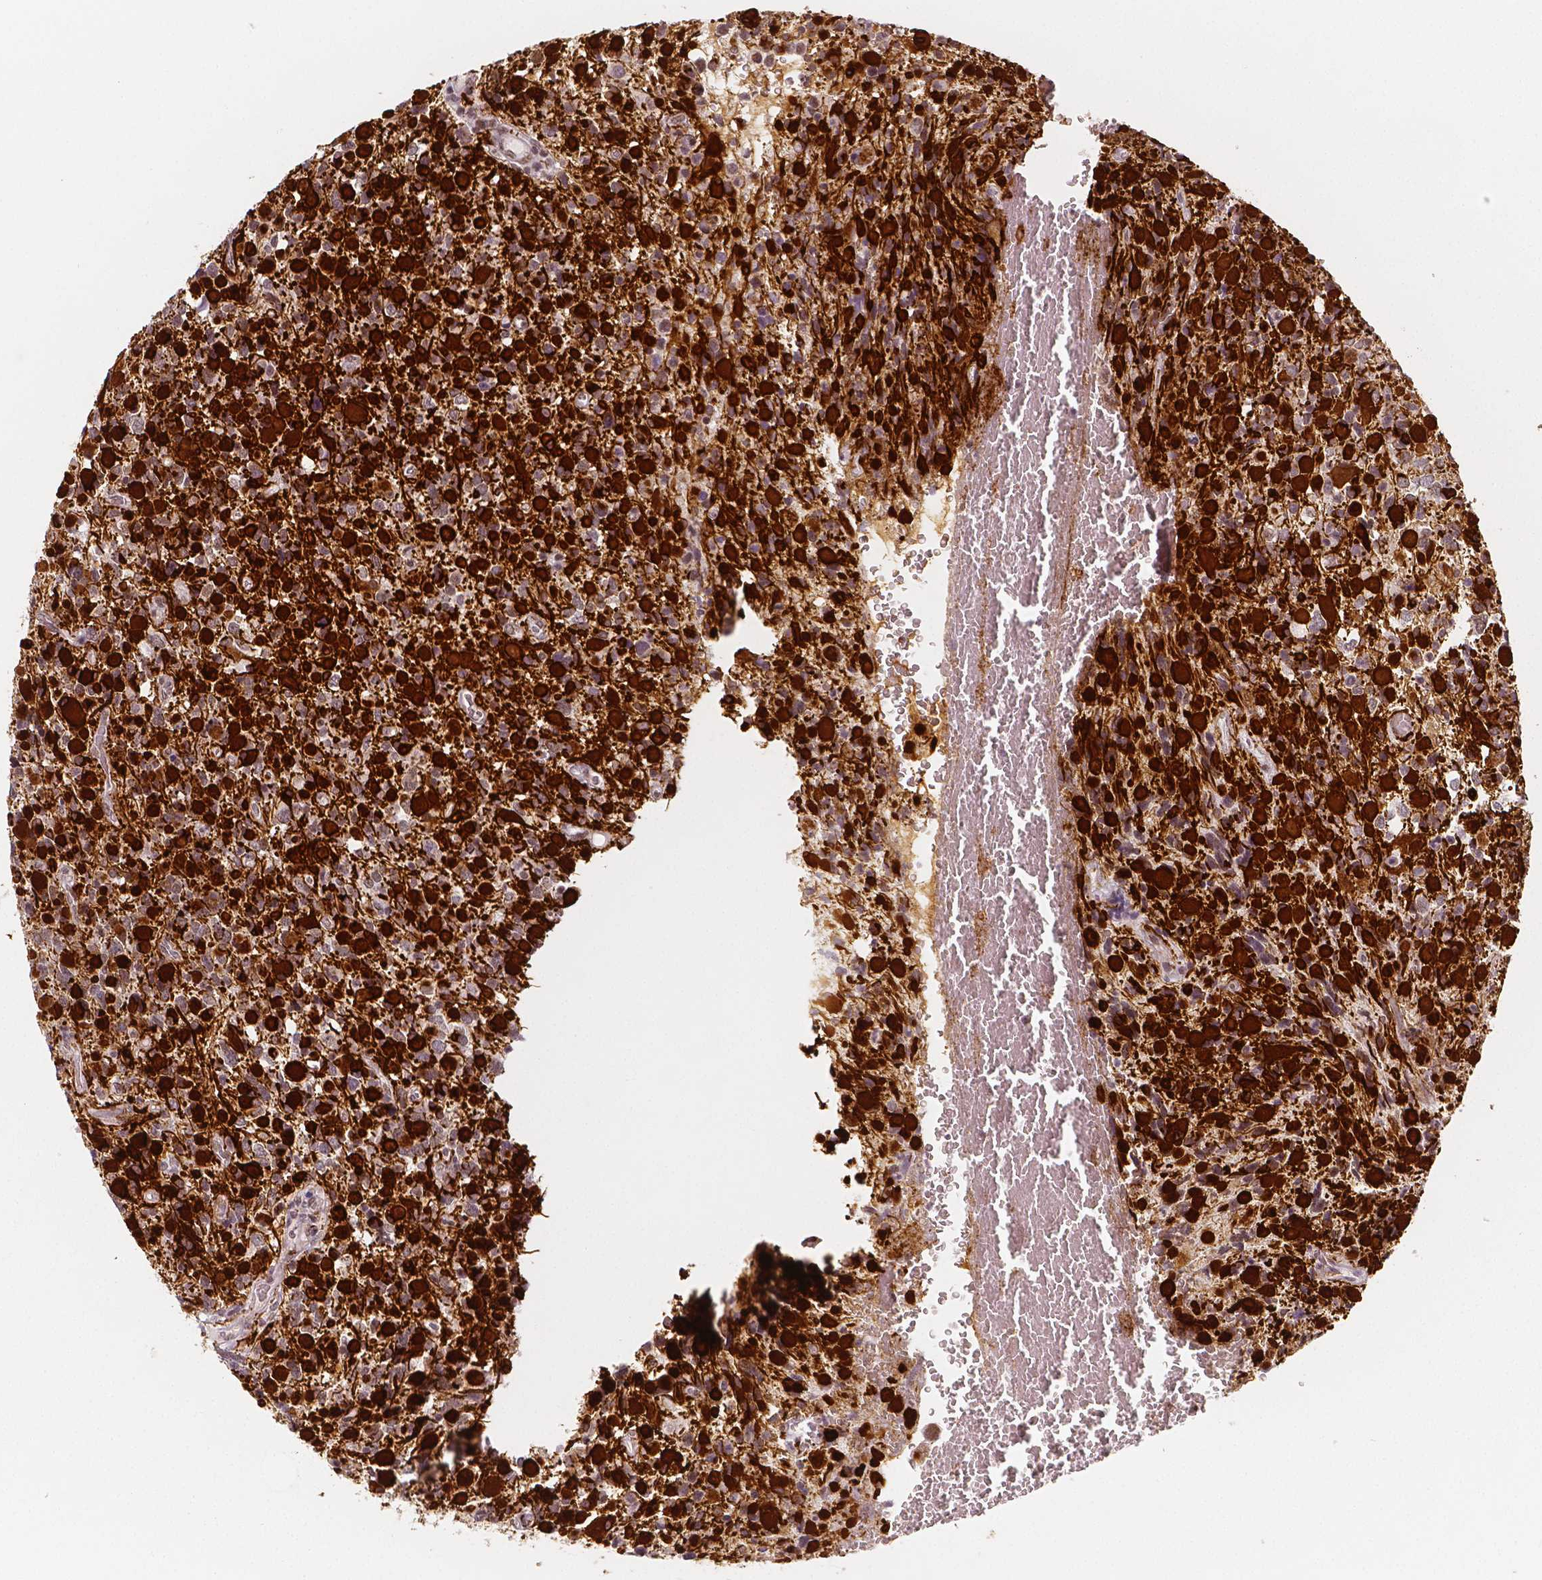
{"staining": {"intensity": "strong", "quantity": "<25%", "location": "cytoplasmic/membranous"}, "tissue": "glioma", "cell_type": "Tumor cells", "image_type": "cancer", "snomed": [{"axis": "morphology", "description": "Glioma, malignant, High grade"}, {"axis": "topography", "description": "Brain"}], "caption": "The immunohistochemical stain labels strong cytoplasmic/membranous staining in tumor cells of glioma tissue.", "gene": "KDM5B", "patient": {"sex": "female", "age": 40}}